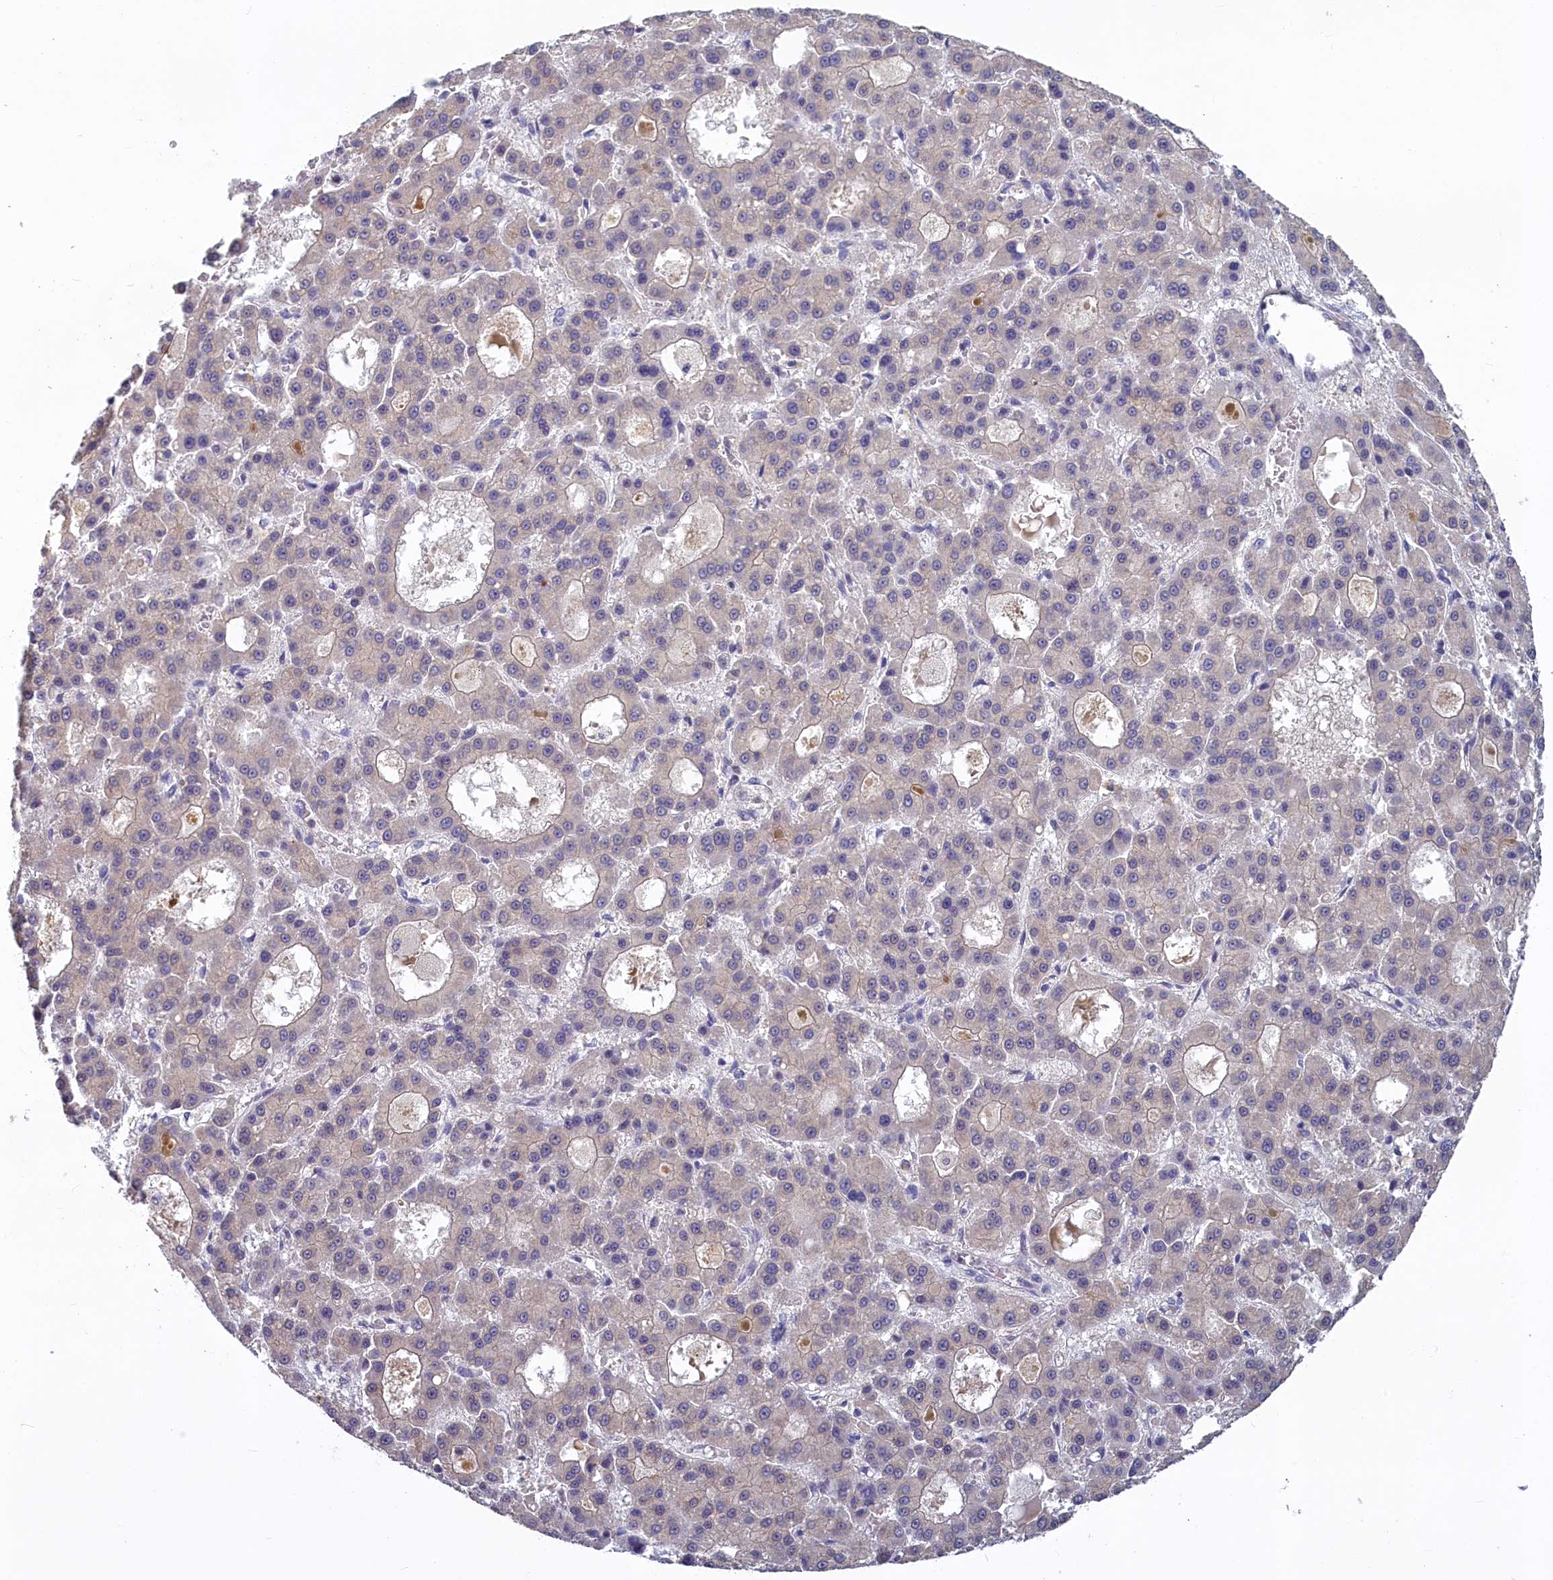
{"staining": {"intensity": "negative", "quantity": "none", "location": "none"}, "tissue": "liver cancer", "cell_type": "Tumor cells", "image_type": "cancer", "snomed": [{"axis": "morphology", "description": "Carcinoma, Hepatocellular, NOS"}, {"axis": "topography", "description": "Liver"}], "caption": "Immunohistochemistry photomicrograph of human hepatocellular carcinoma (liver) stained for a protein (brown), which exhibits no positivity in tumor cells.", "gene": "UCHL3", "patient": {"sex": "male", "age": 70}}